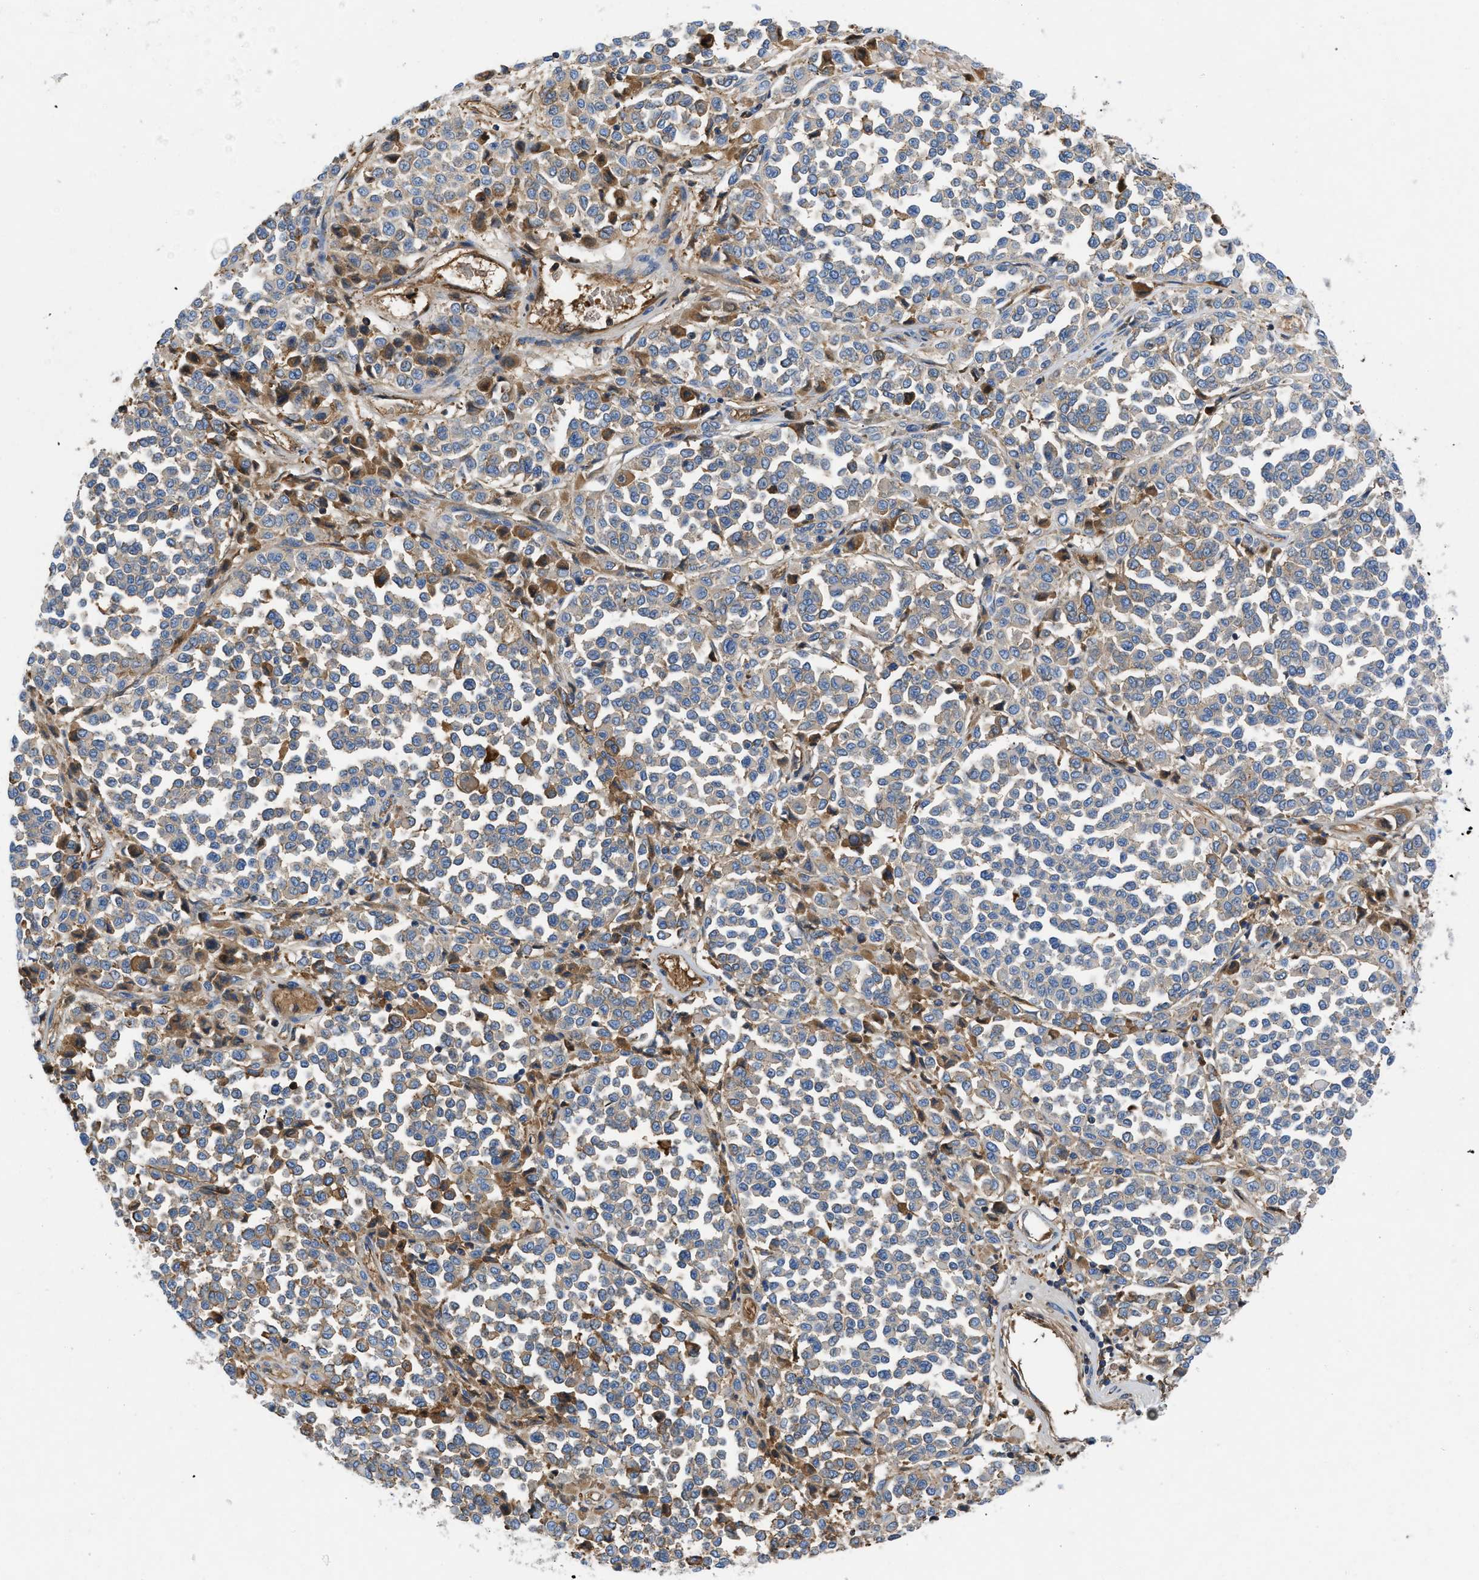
{"staining": {"intensity": "weak", "quantity": "<25%", "location": "cytoplasmic/membranous"}, "tissue": "melanoma", "cell_type": "Tumor cells", "image_type": "cancer", "snomed": [{"axis": "morphology", "description": "Malignant melanoma, Metastatic site"}, {"axis": "topography", "description": "Pancreas"}], "caption": "Immunohistochemical staining of human melanoma exhibits no significant positivity in tumor cells. (DAB (3,3'-diaminobenzidine) immunohistochemistry (IHC) with hematoxylin counter stain).", "gene": "ATP6V0D1", "patient": {"sex": "female", "age": 30}}